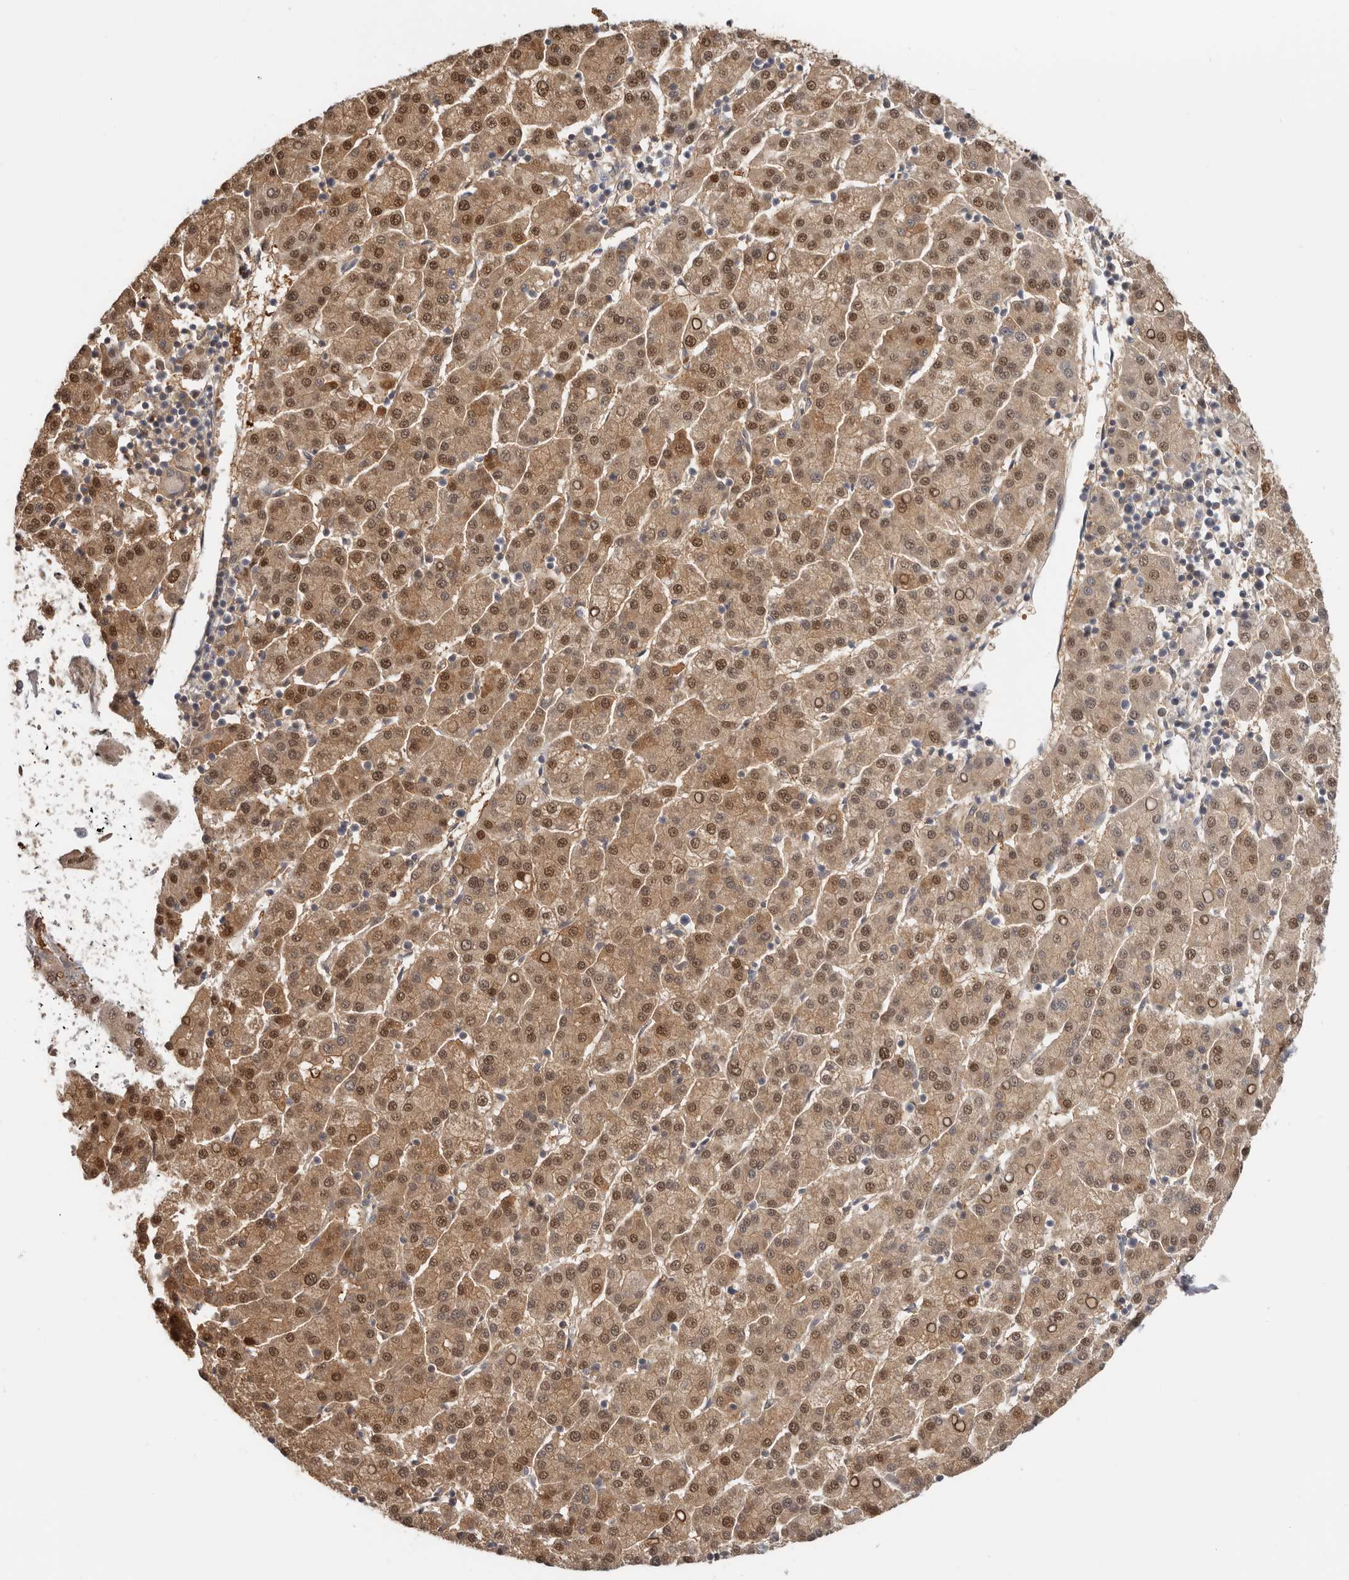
{"staining": {"intensity": "moderate", "quantity": ">75%", "location": "cytoplasmic/membranous,nuclear"}, "tissue": "liver cancer", "cell_type": "Tumor cells", "image_type": "cancer", "snomed": [{"axis": "morphology", "description": "Carcinoma, Hepatocellular, NOS"}, {"axis": "topography", "description": "Liver"}], "caption": "Human liver hepatocellular carcinoma stained with a protein marker exhibits moderate staining in tumor cells.", "gene": "LARP7", "patient": {"sex": "female", "age": 58}}